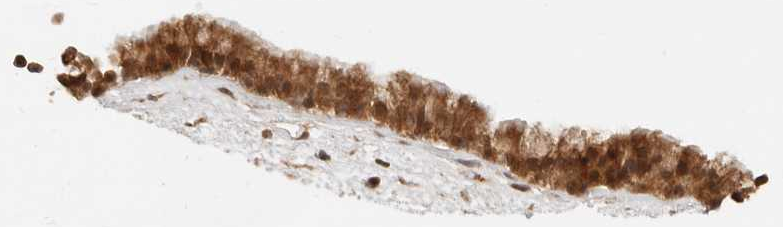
{"staining": {"intensity": "moderate", "quantity": ">75%", "location": "cytoplasmic/membranous,nuclear"}, "tissue": "nasopharynx", "cell_type": "Respiratory epithelial cells", "image_type": "normal", "snomed": [{"axis": "morphology", "description": "Normal tissue, NOS"}, {"axis": "morphology", "description": "Inflammation, NOS"}, {"axis": "topography", "description": "Nasopharynx"}], "caption": "Brown immunohistochemical staining in benign human nasopharynx displays moderate cytoplasmic/membranous,nuclear expression in approximately >75% of respiratory epithelial cells. Using DAB (brown) and hematoxylin (blue) stains, captured at high magnification using brightfield microscopy.", "gene": "BAALC", "patient": {"sex": "male", "age": 48}}